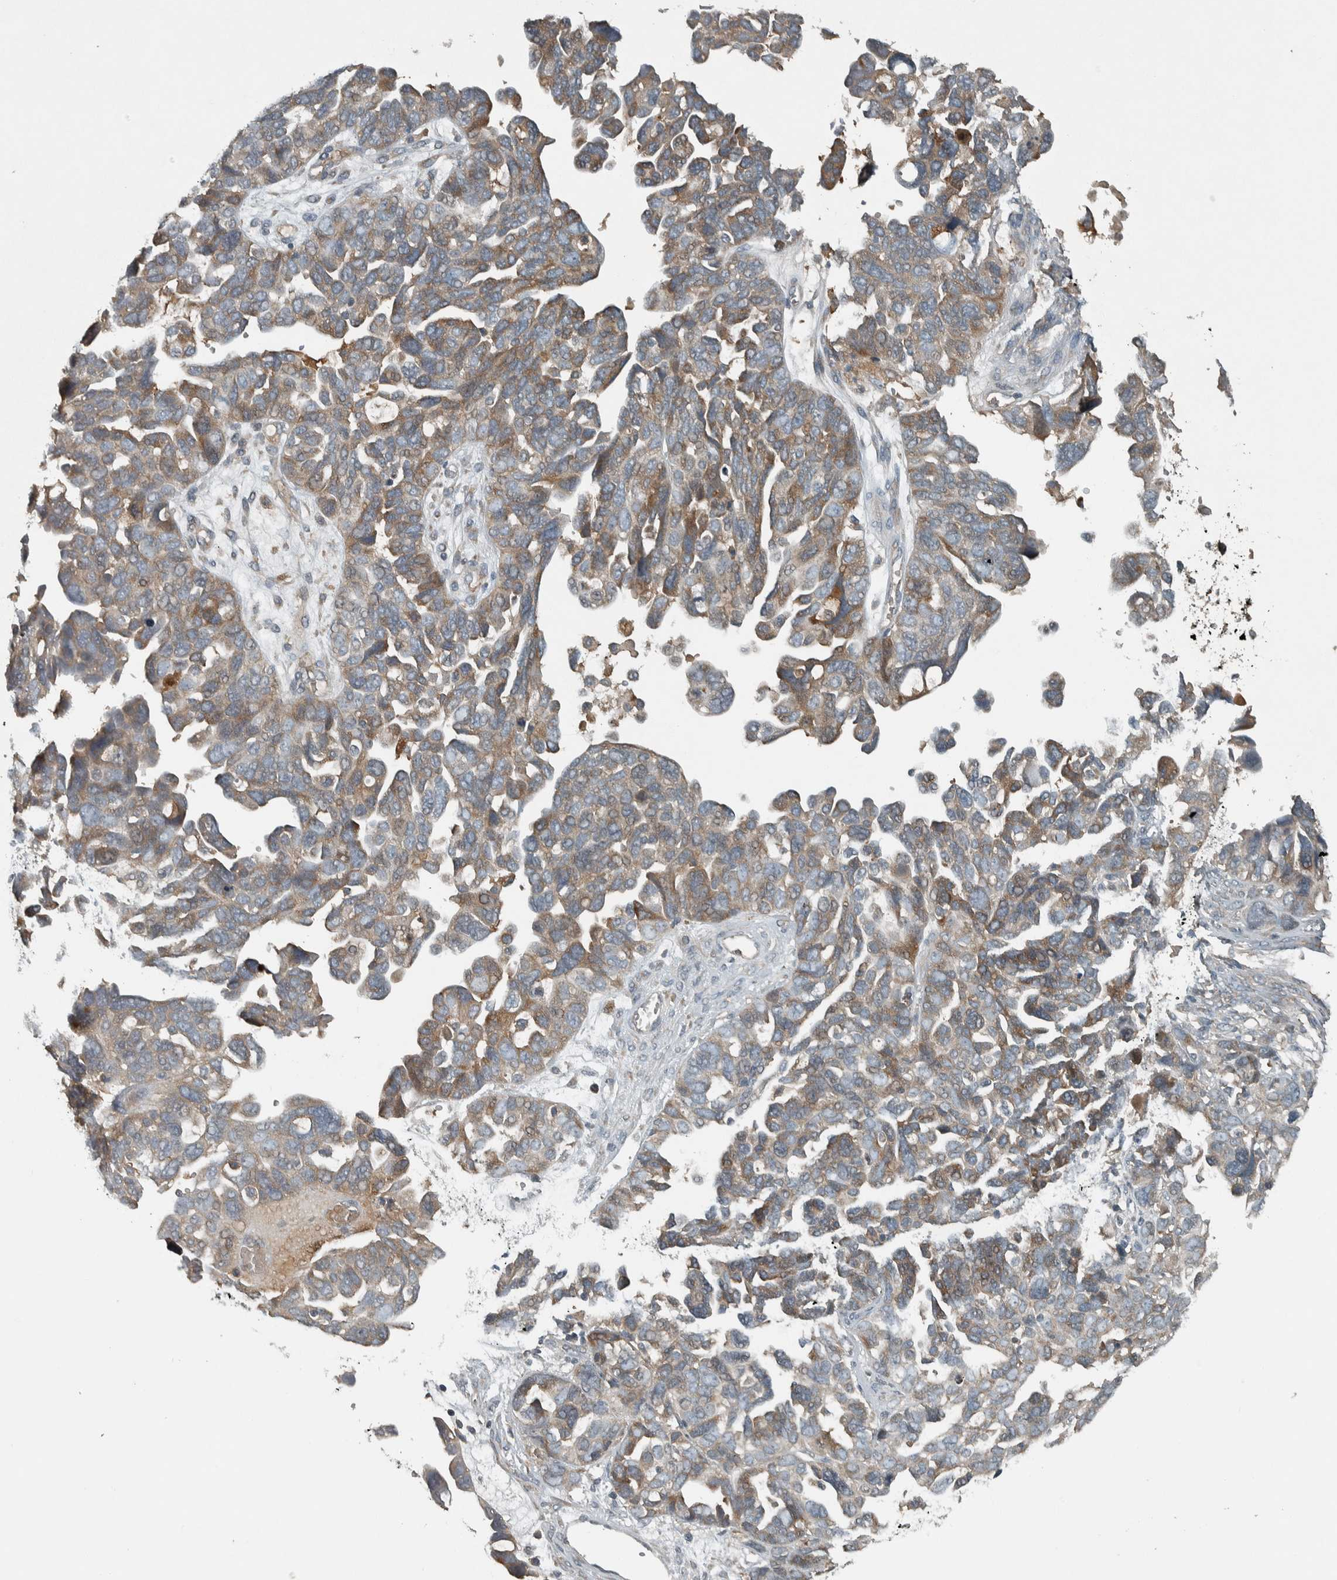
{"staining": {"intensity": "moderate", "quantity": "25%-75%", "location": "cytoplasmic/membranous"}, "tissue": "ovarian cancer", "cell_type": "Tumor cells", "image_type": "cancer", "snomed": [{"axis": "morphology", "description": "Cystadenocarcinoma, mucinous, NOS"}, {"axis": "topography", "description": "Ovary"}], "caption": "A high-resolution image shows IHC staining of mucinous cystadenocarcinoma (ovarian), which shows moderate cytoplasmic/membranous positivity in approximately 25%-75% of tumor cells.", "gene": "CLCN2", "patient": {"sex": "female", "age": 61}}